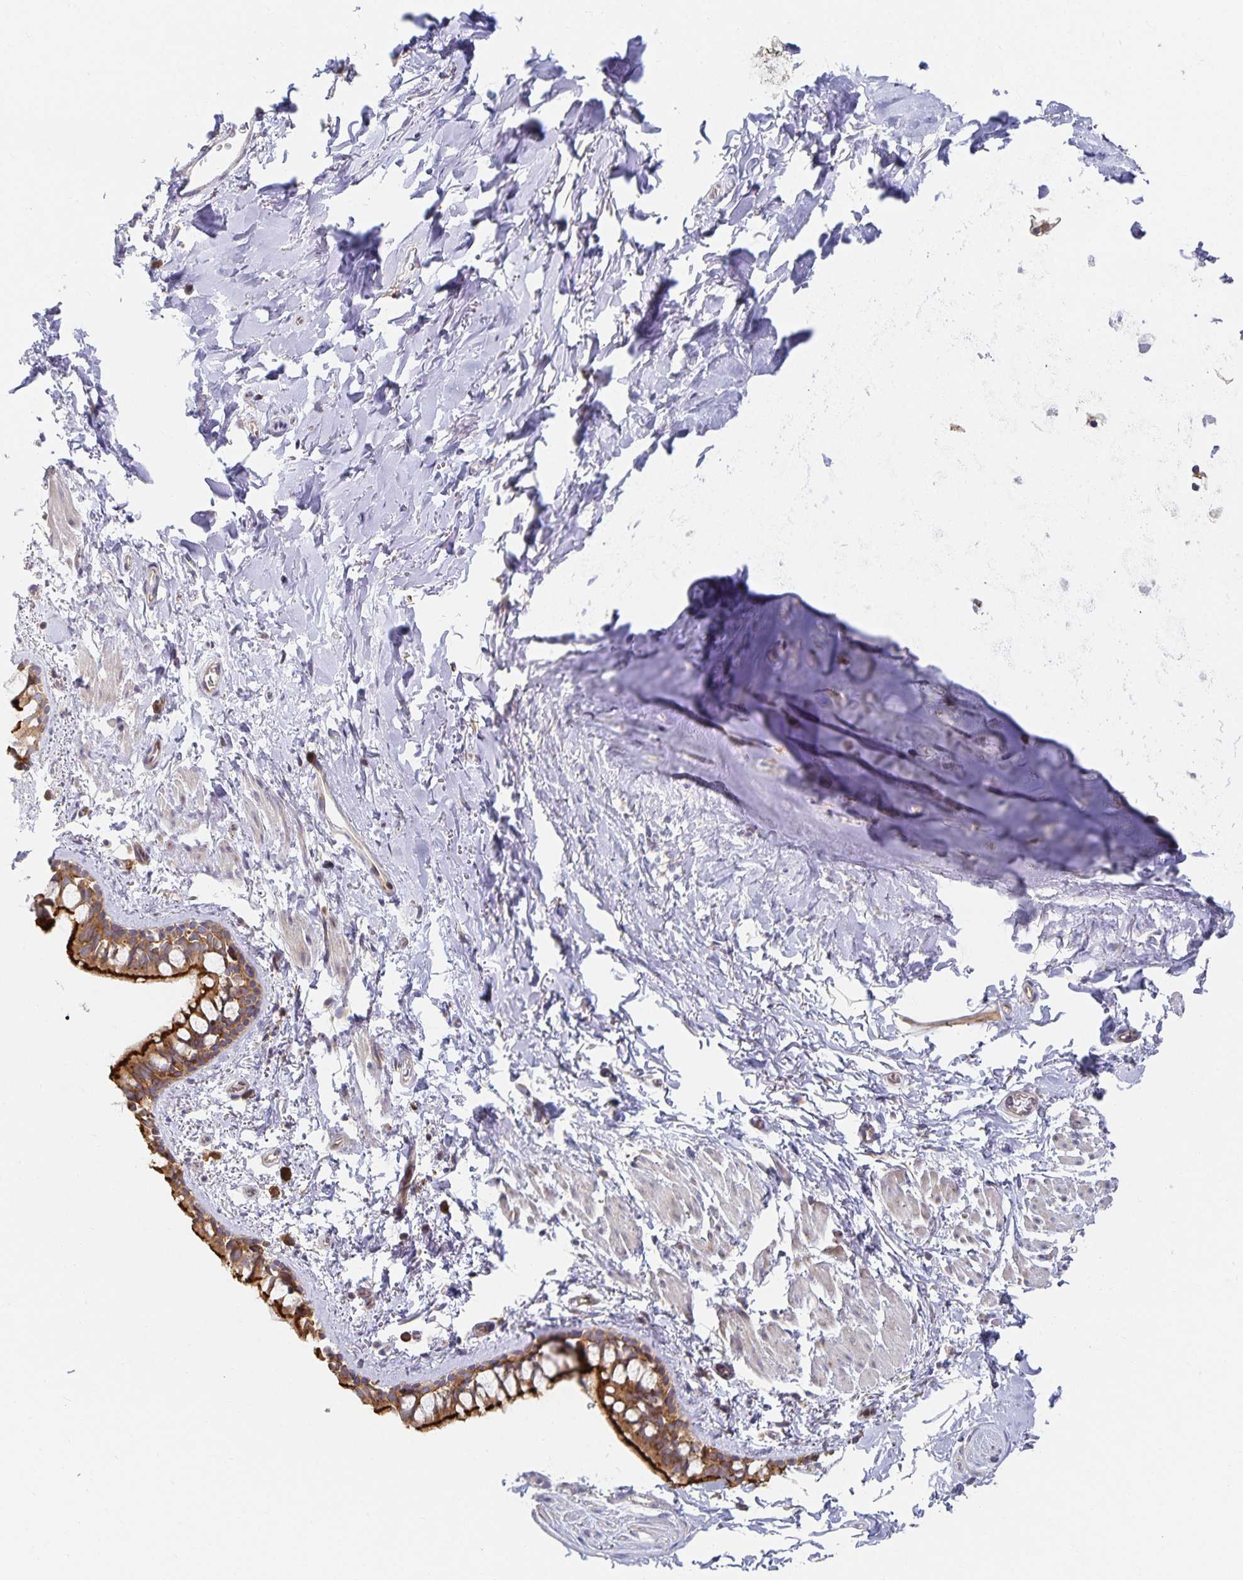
{"staining": {"intensity": "strong", "quantity": "25%-75%", "location": "cytoplasmic/membranous"}, "tissue": "bronchus", "cell_type": "Respiratory epithelial cells", "image_type": "normal", "snomed": [{"axis": "morphology", "description": "Normal tissue, NOS"}, {"axis": "topography", "description": "Lymph node"}, {"axis": "topography", "description": "Cartilage tissue"}, {"axis": "topography", "description": "Bronchus"}], "caption": "The image exhibits staining of unremarkable bronchus, revealing strong cytoplasmic/membranous protein staining (brown color) within respiratory epithelial cells.", "gene": "NOMO1", "patient": {"sex": "female", "age": 70}}